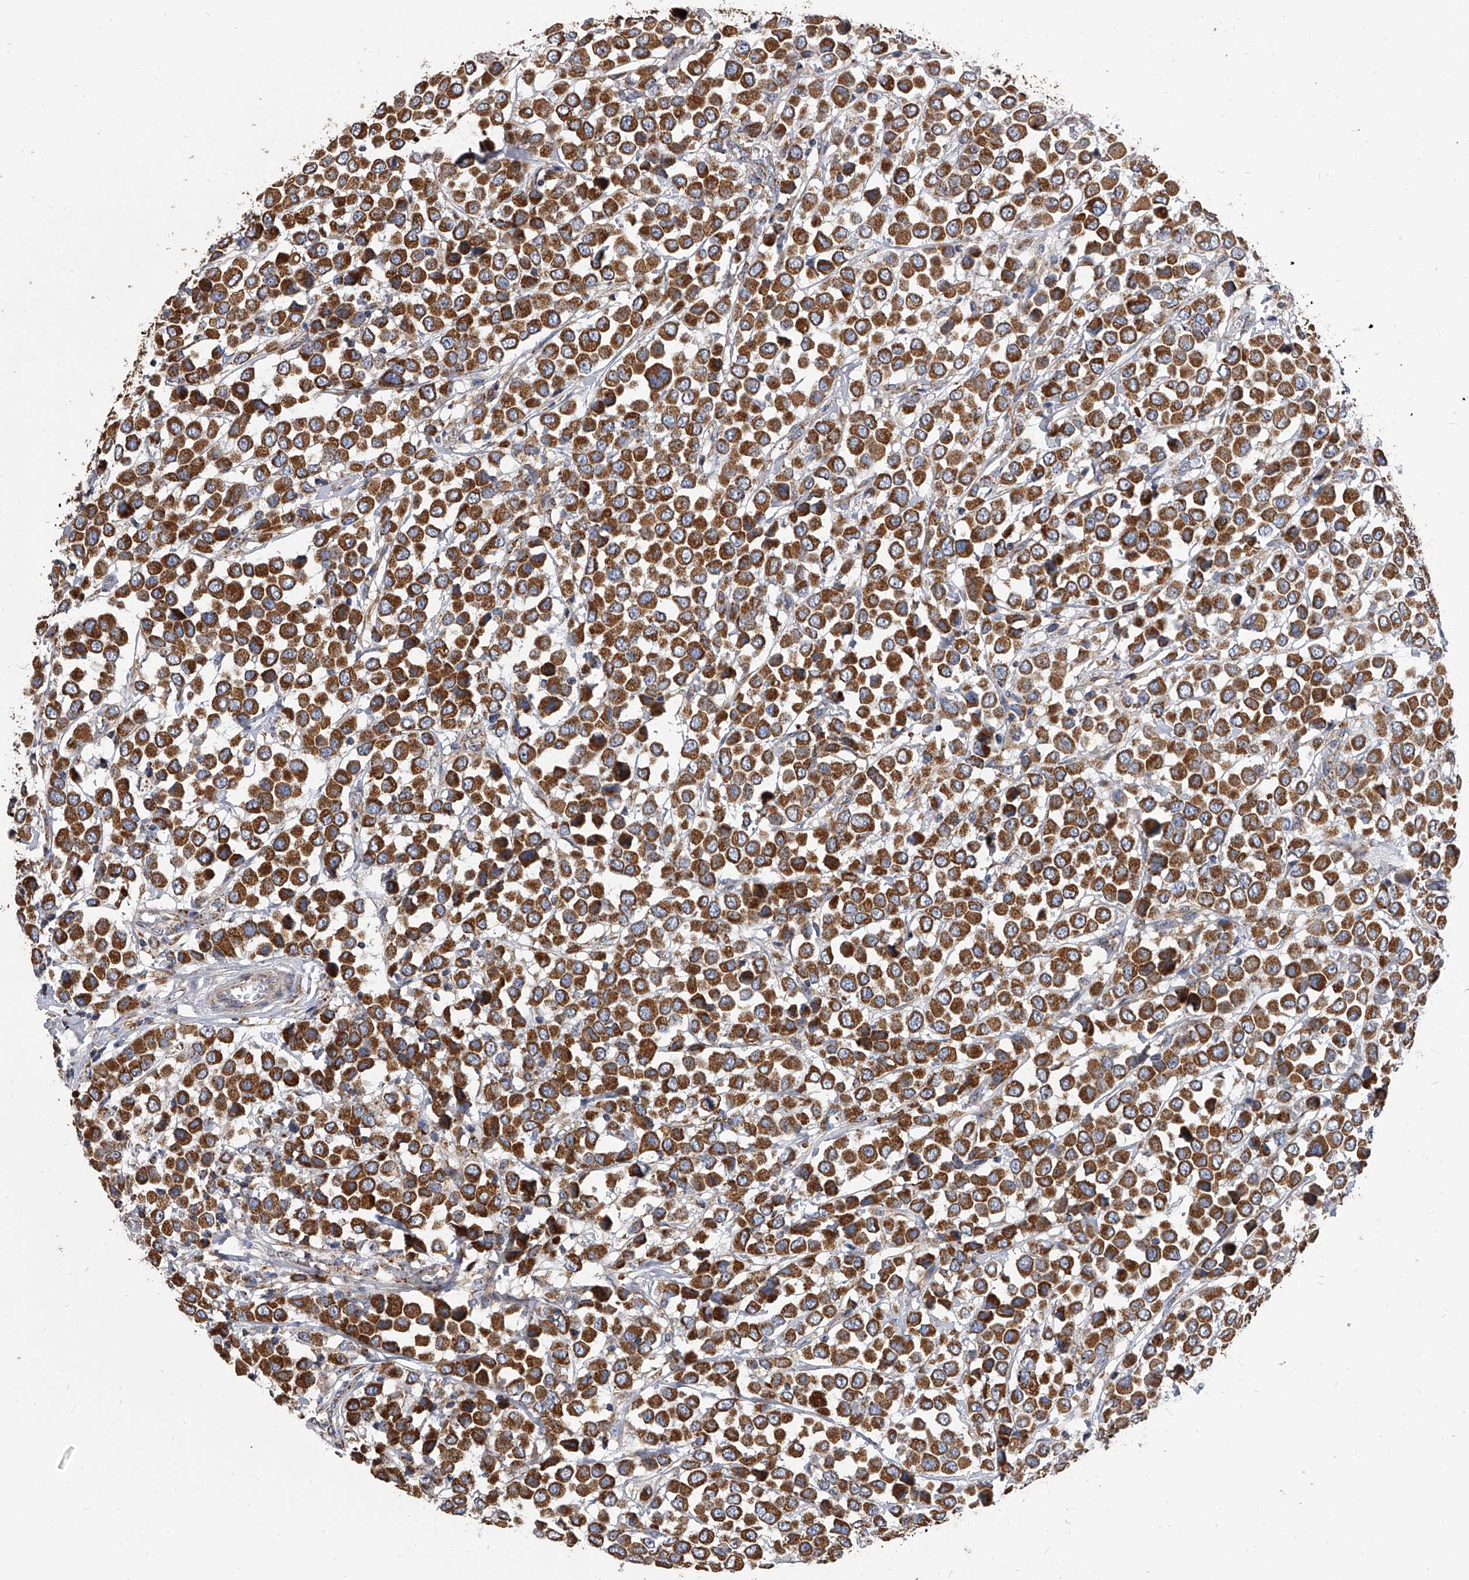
{"staining": {"intensity": "strong", "quantity": ">75%", "location": "cytoplasmic/membranous"}, "tissue": "breast cancer", "cell_type": "Tumor cells", "image_type": "cancer", "snomed": [{"axis": "morphology", "description": "Duct carcinoma"}, {"axis": "topography", "description": "Breast"}], "caption": "Immunohistochemistry (IHC) (DAB) staining of breast cancer (intraductal carcinoma) shows strong cytoplasmic/membranous protein expression in about >75% of tumor cells.", "gene": "MRPL28", "patient": {"sex": "female", "age": 61}}